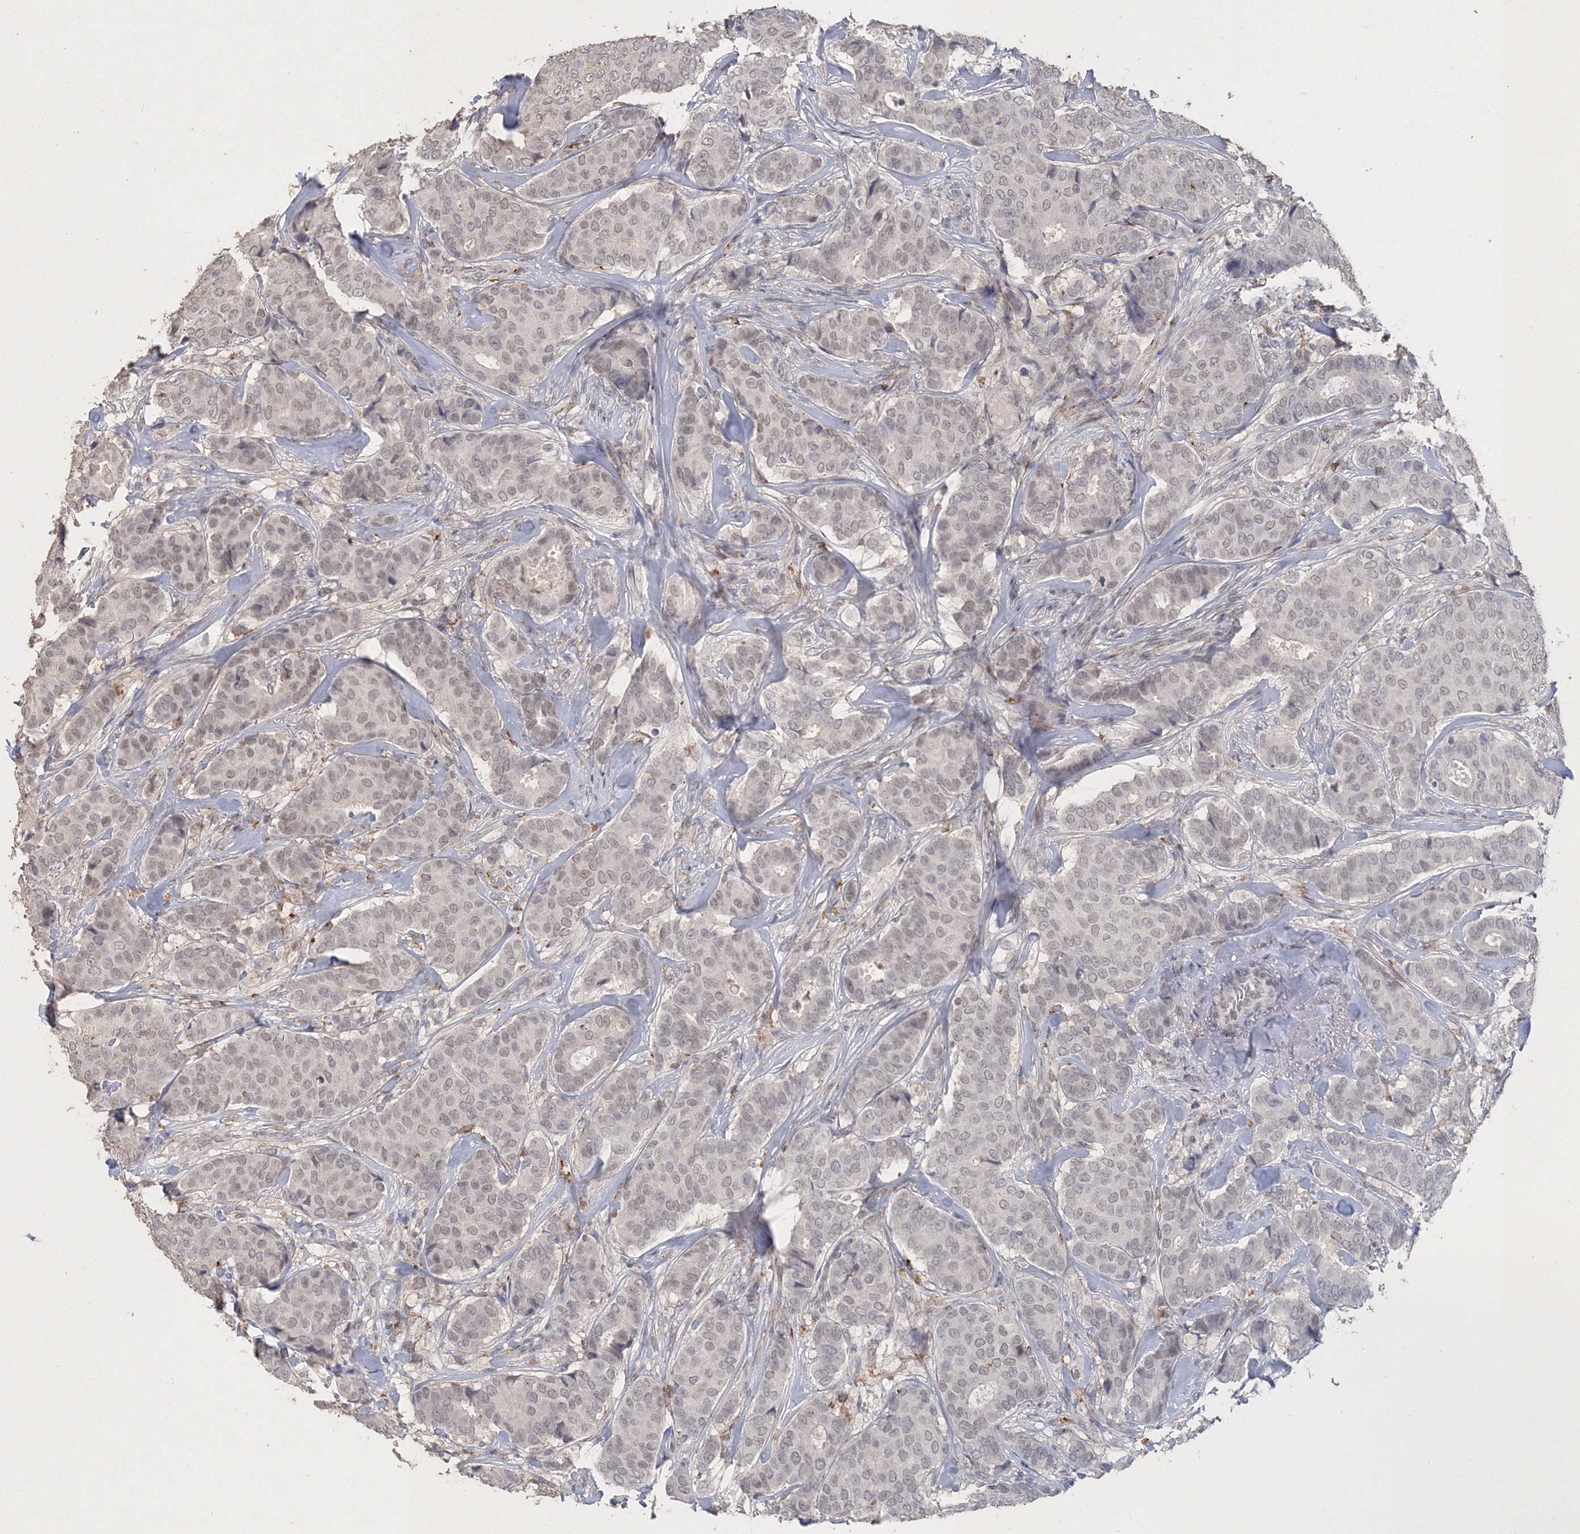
{"staining": {"intensity": "negative", "quantity": "none", "location": "none"}, "tissue": "breast cancer", "cell_type": "Tumor cells", "image_type": "cancer", "snomed": [{"axis": "morphology", "description": "Duct carcinoma"}, {"axis": "topography", "description": "Breast"}], "caption": "There is no significant expression in tumor cells of breast cancer.", "gene": "UIMC1", "patient": {"sex": "female", "age": 75}}